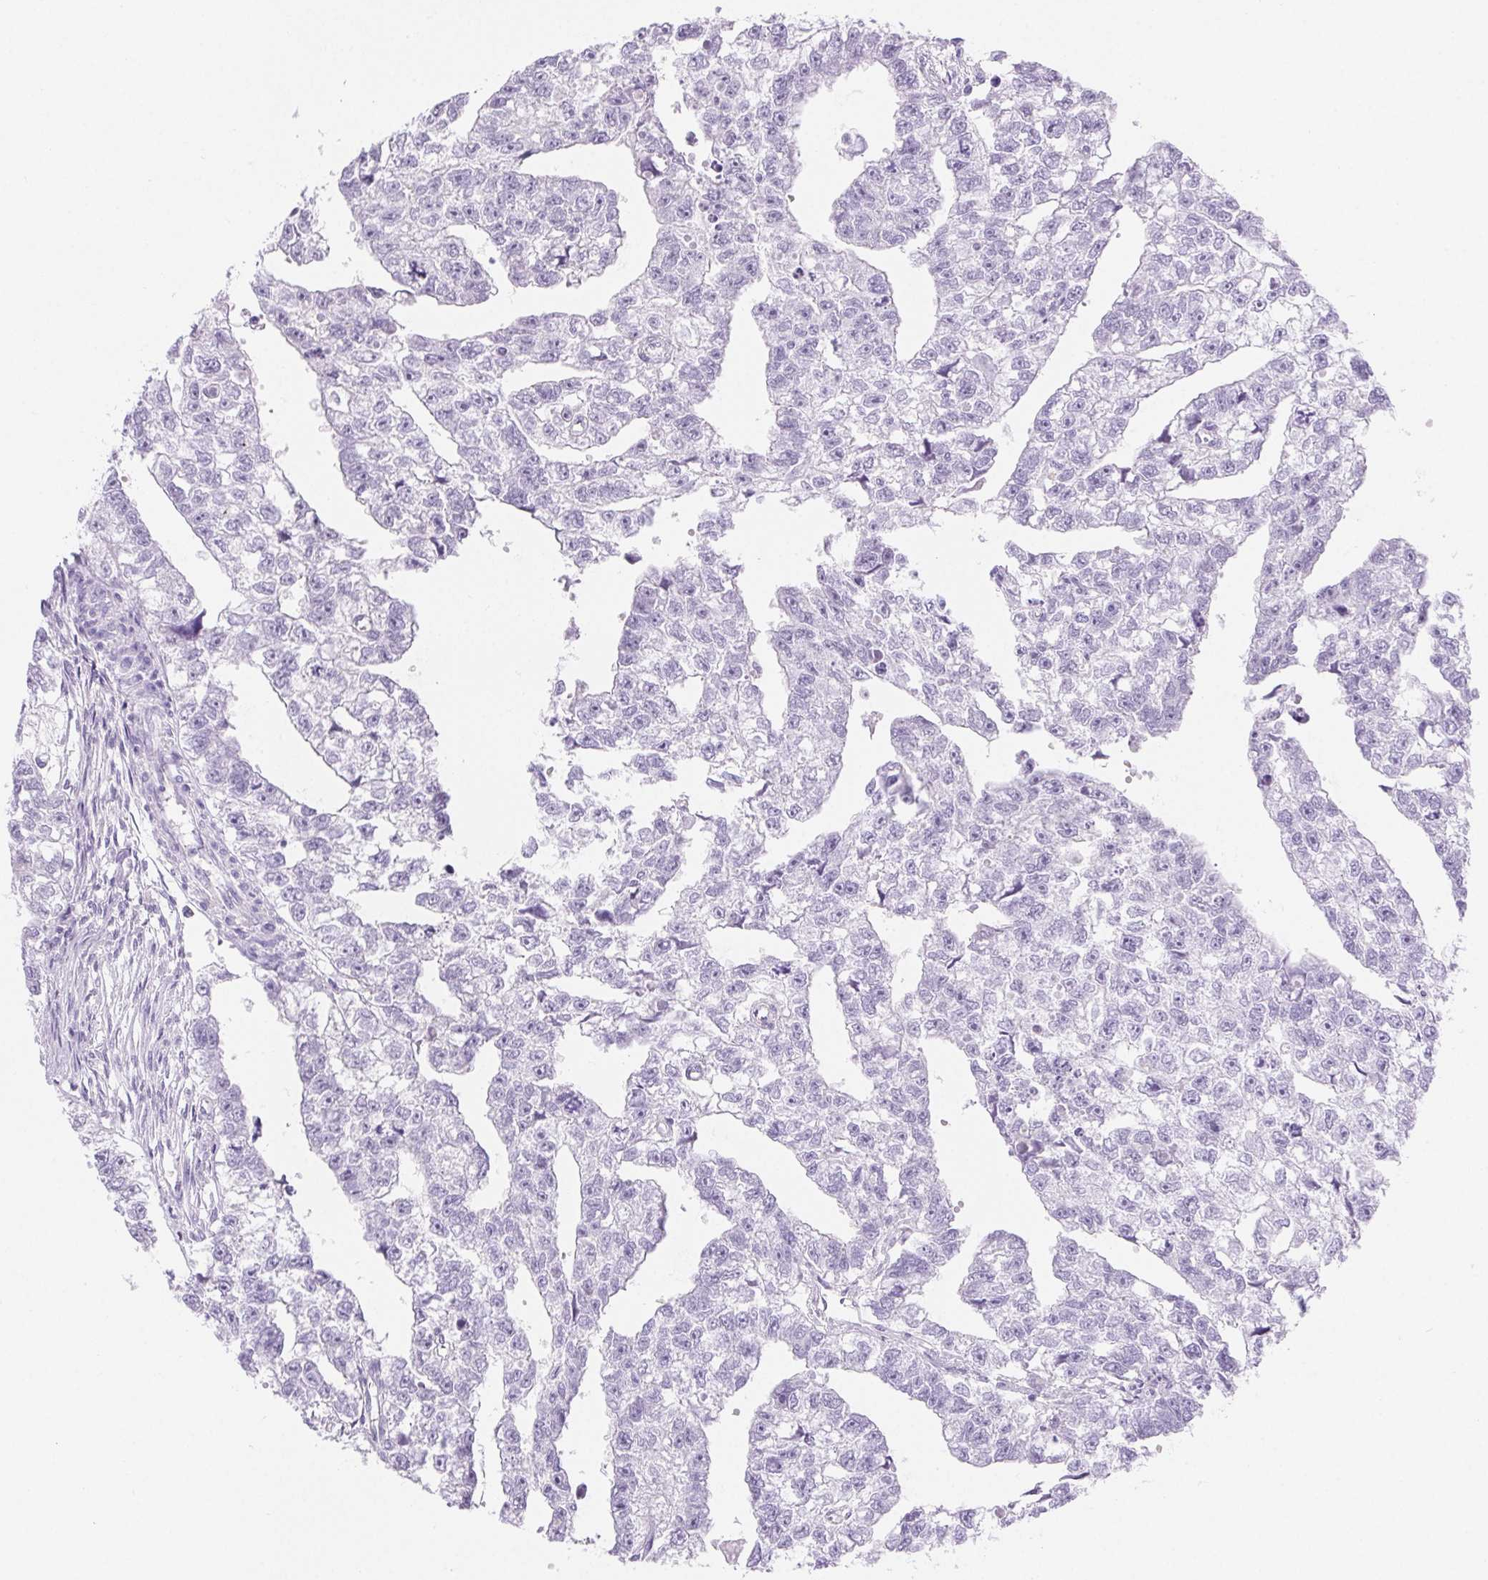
{"staining": {"intensity": "negative", "quantity": "none", "location": "none"}, "tissue": "testis cancer", "cell_type": "Tumor cells", "image_type": "cancer", "snomed": [{"axis": "morphology", "description": "Carcinoma, Embryonal, NOS"}, {"axis": "morphology", "description": "Teratoma, malignant, NOS"}, {"axis": "topography", "description": "Testis"}], "caption": "An immunohistochemistry photomicrograph of embryonal carcinoma (testis) is shown. There is no staining in tumor cells of embryonal carcinoma (testis).", "gene": "CLDN16", "patient": {"sex": "male", "age": 44}}